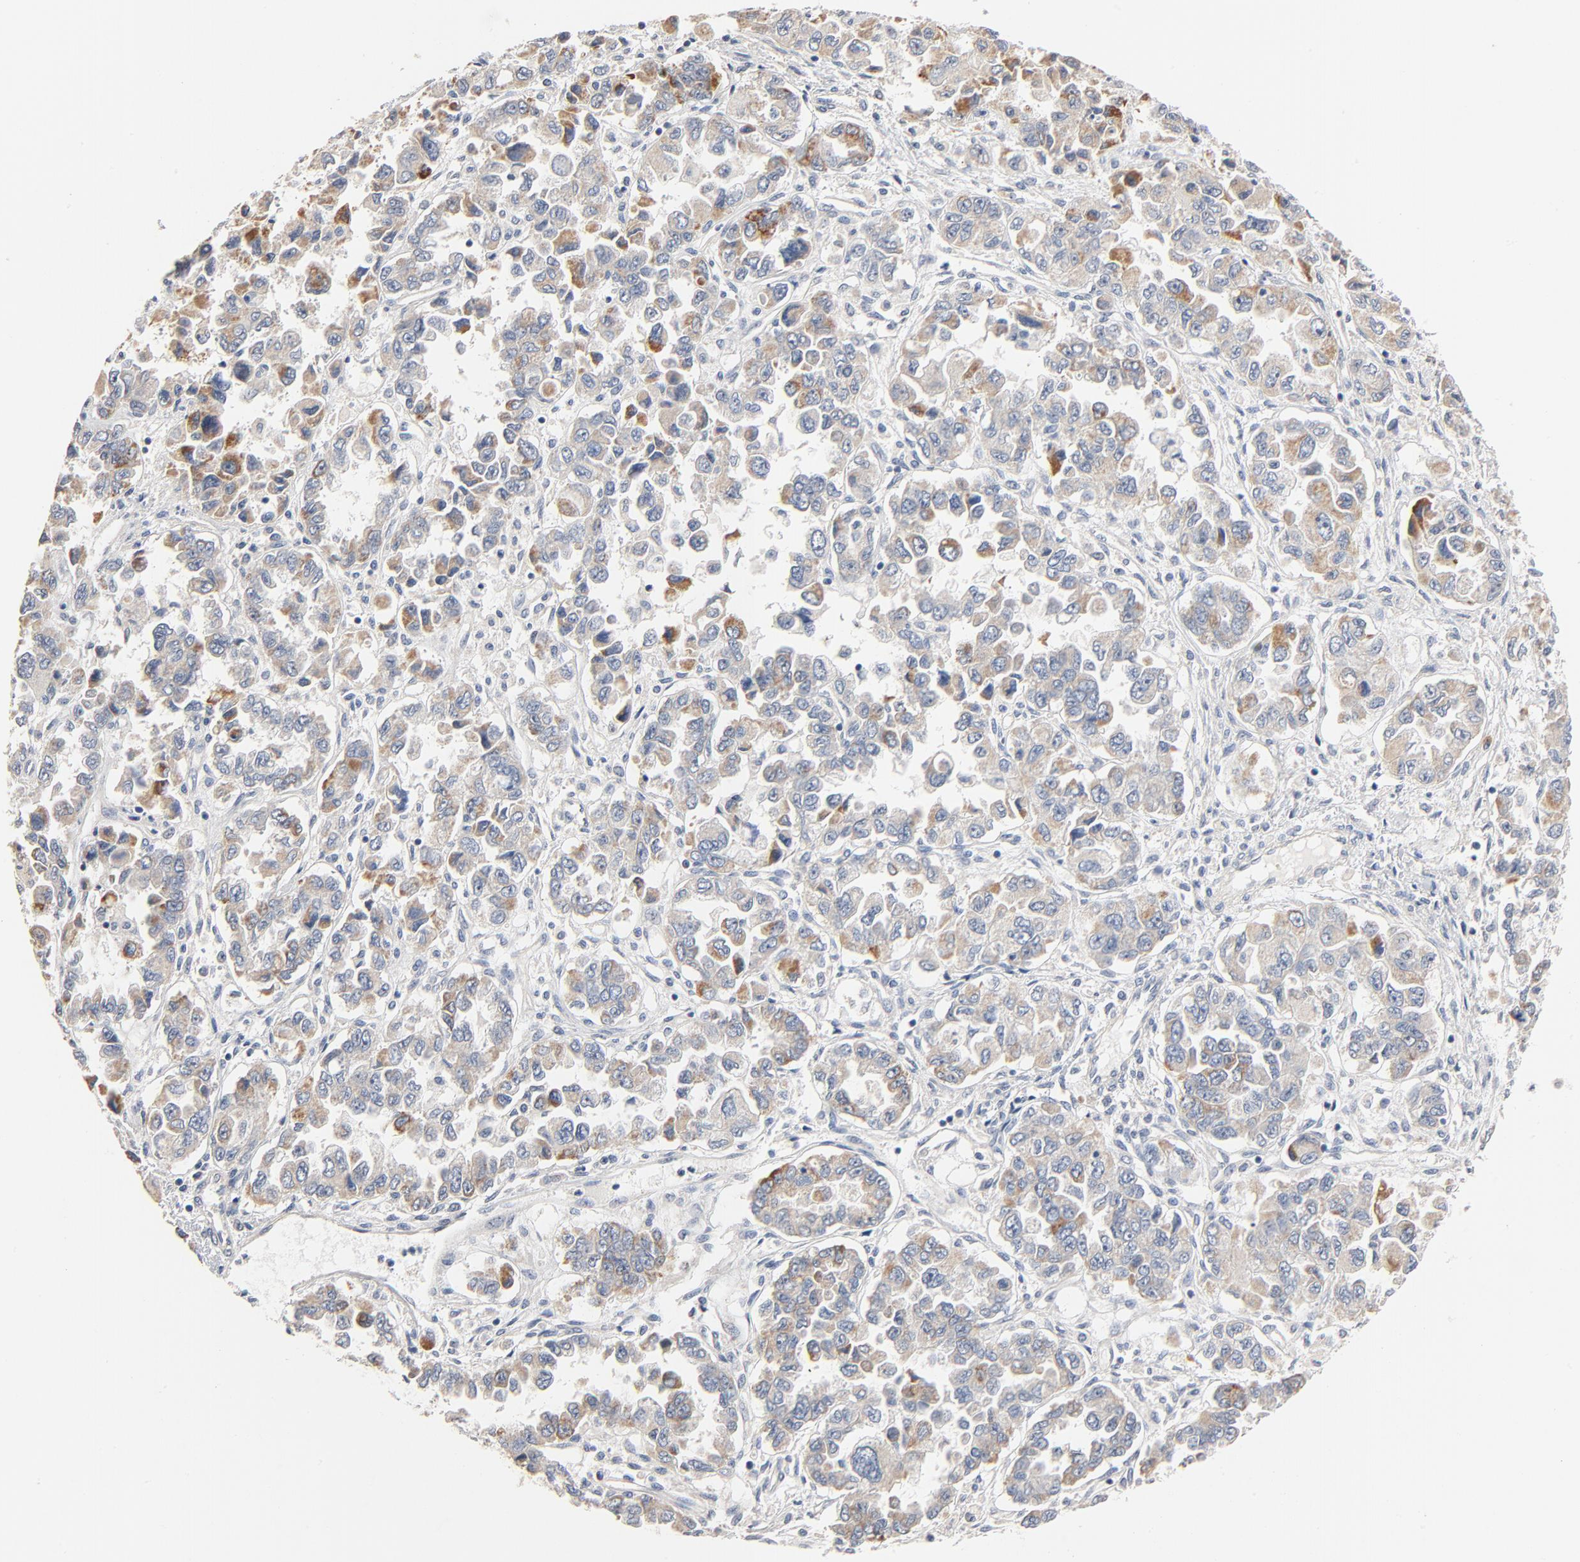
{"staining": {"intensity": "moderate", "quantity": "<25%", "location": "cytoplasmic/membranous"}, "tissue": "ovarian cancer", "cell_type": "Tumor cells", "image_type": "cancer", "snomed": [{"axis": "morphology", "description": "Cystadenocarcinoma, serous, NOS"}, {"axis": "topography", "description": "Ovary"}], "caption": "Tumor cells display low levels of moderate cytoplasmic/membranous positivity in about <25% of cells in human ovarian serous cystadenocarcinoma.", "gene": "ZDHHC8", "patient": {"sex": "female", "age": 84}}